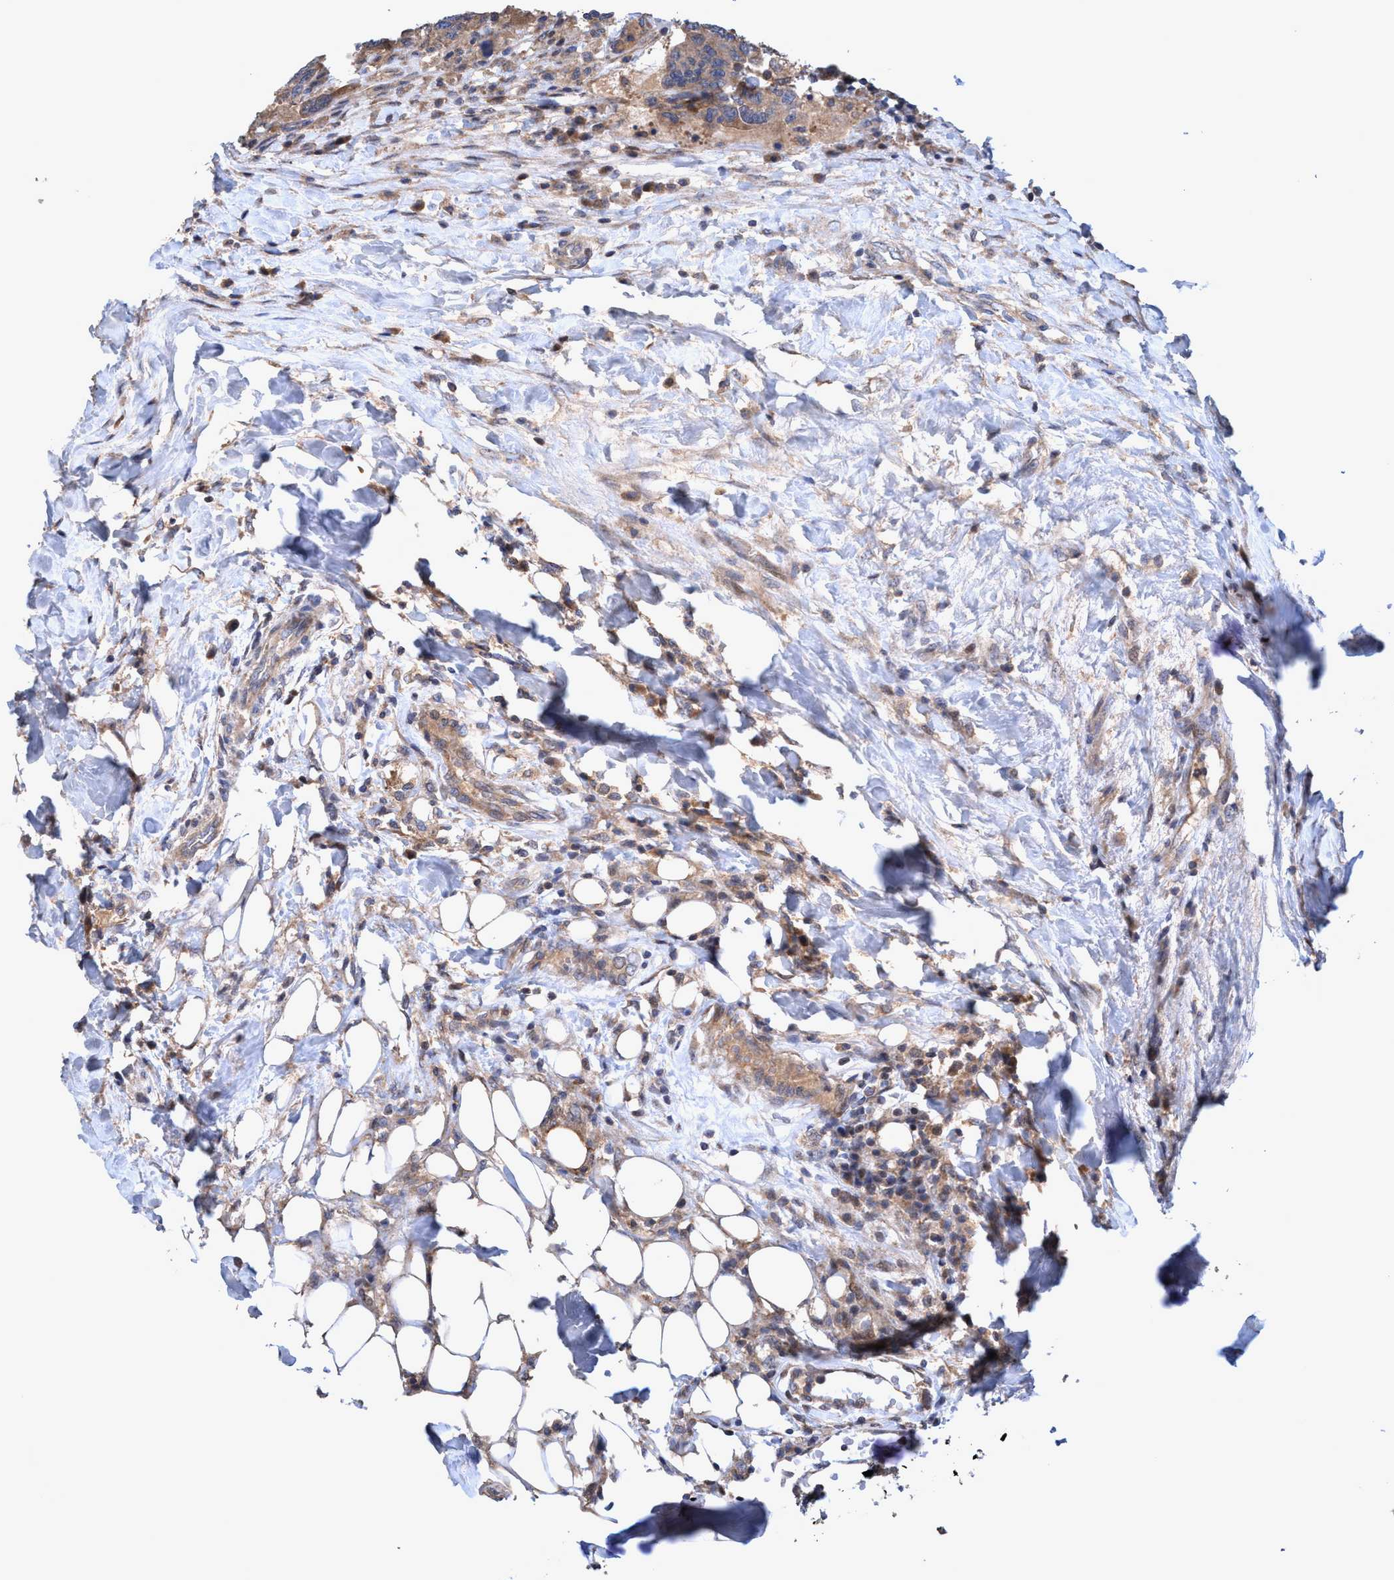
{"staining": {"intensity": "weak", "quantity": ">75%", "location": "cytoplasmic/membranous"}, "tissue": "breast cancer", "cell_type": "Tumor cells", "image_type": "cancer", "snomed": [{"axis": "morphology", "description": "Duct carcinoma"}, {"axis": "topography", "description": "Breast"}], "caption": "A low amount of weak cytoplasmic/membranous positivity is present in approximately >75% of tumor cells in breast intraductal carcinoma tissue.", "gene": "ZNF677", "patient": {"sex": "female", "age": 37}}